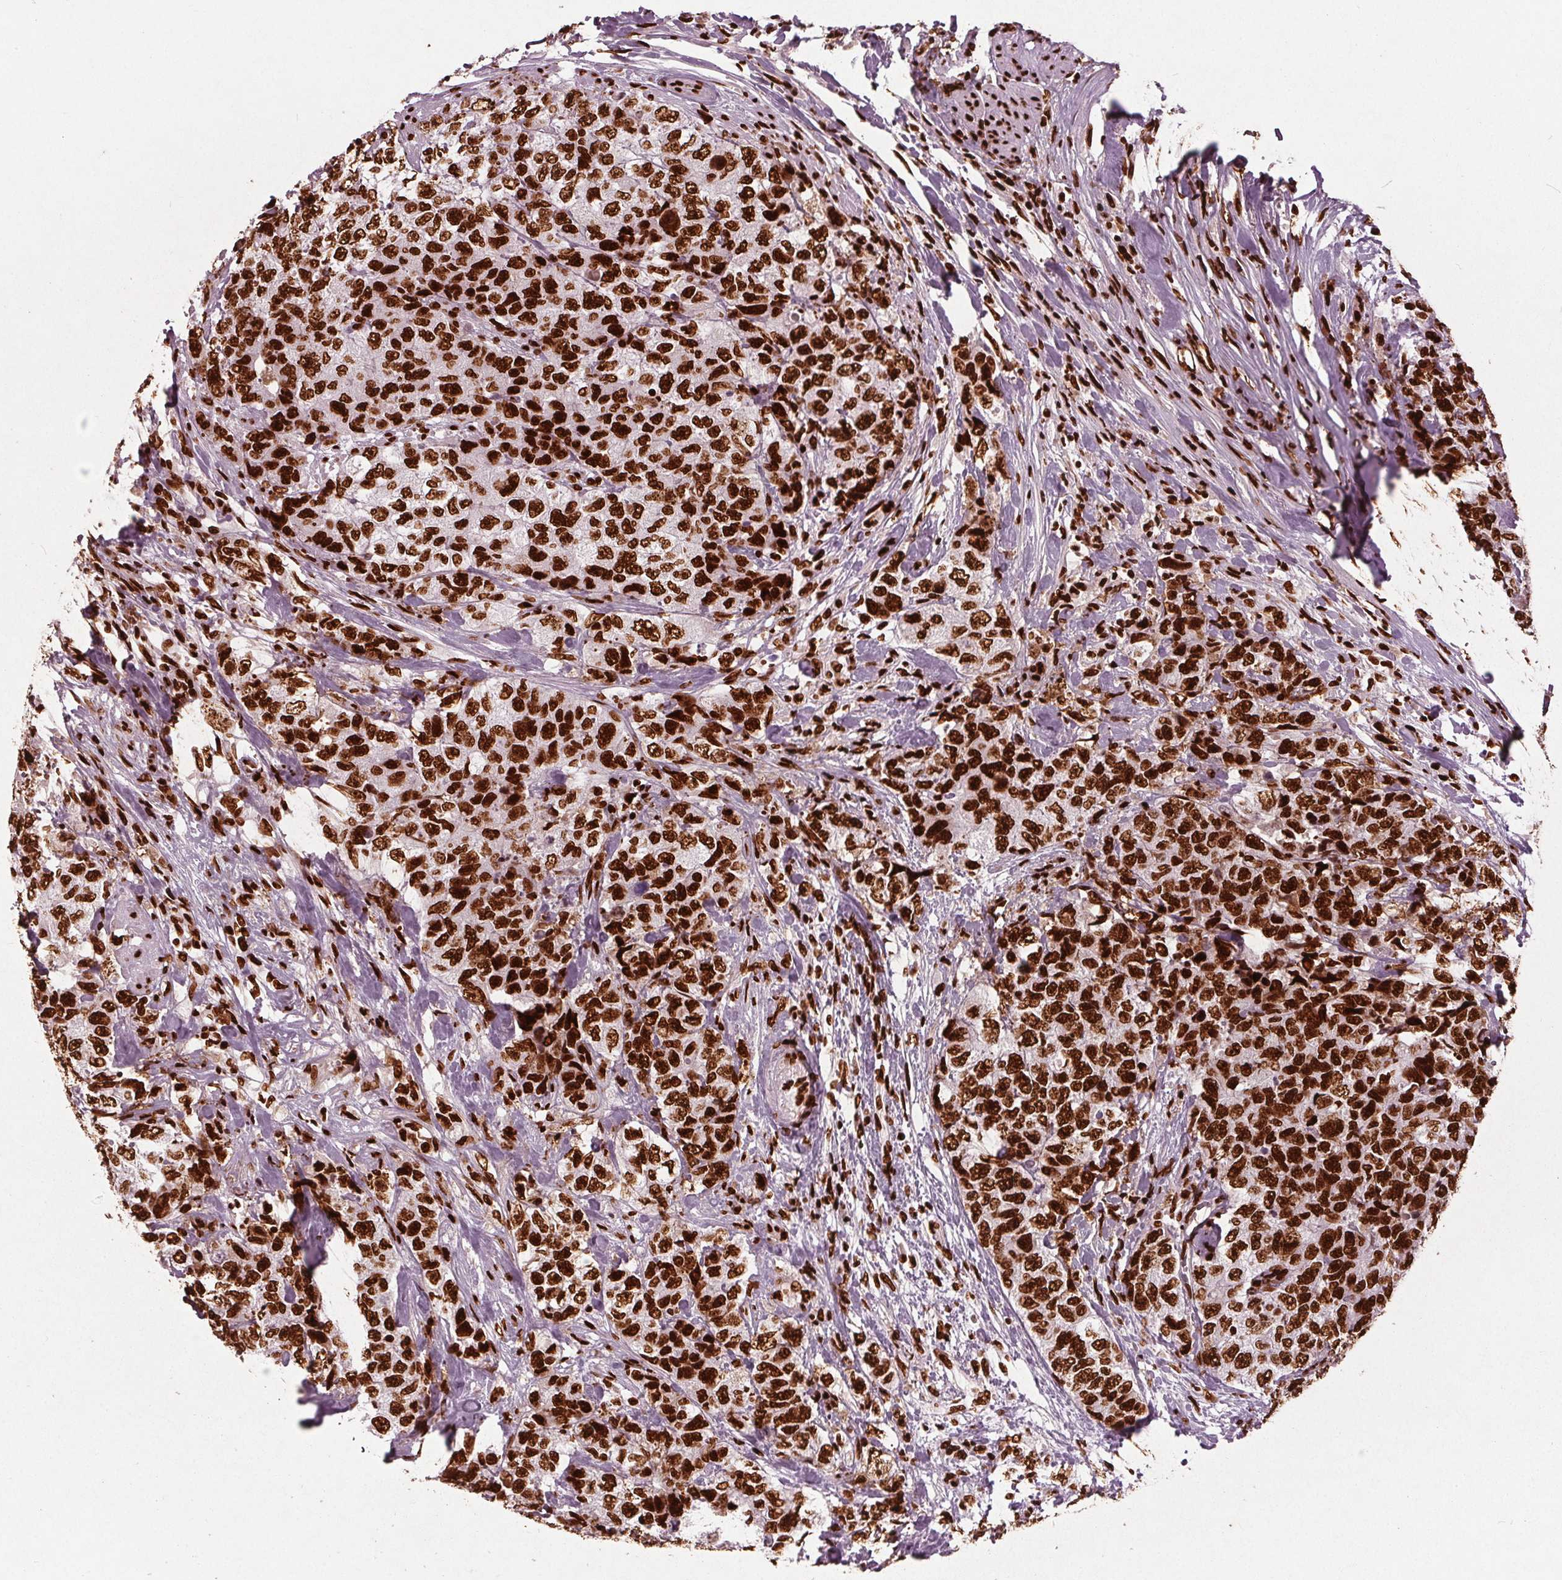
{"staining": {"intensity": "strong", "quantity": ">75%", "location": "nuclear"}, "tissue": "urothelial cancer", "cell_type": "Tumor cells", "image_type": "cancer", "snomed": [{"axis": "morphology", "description": "Urothelial carcinoma, High grade"}, {"axis": "topography", "description": "Urinary bladder"}], "caption": "Strong nuclear staining for a protein is identified in approximately >75% of tumor cells of high-grade urothelial carcinoma using IHC.", "gene": "BRD4", "patient": {"sex": "female", "age": 78}}